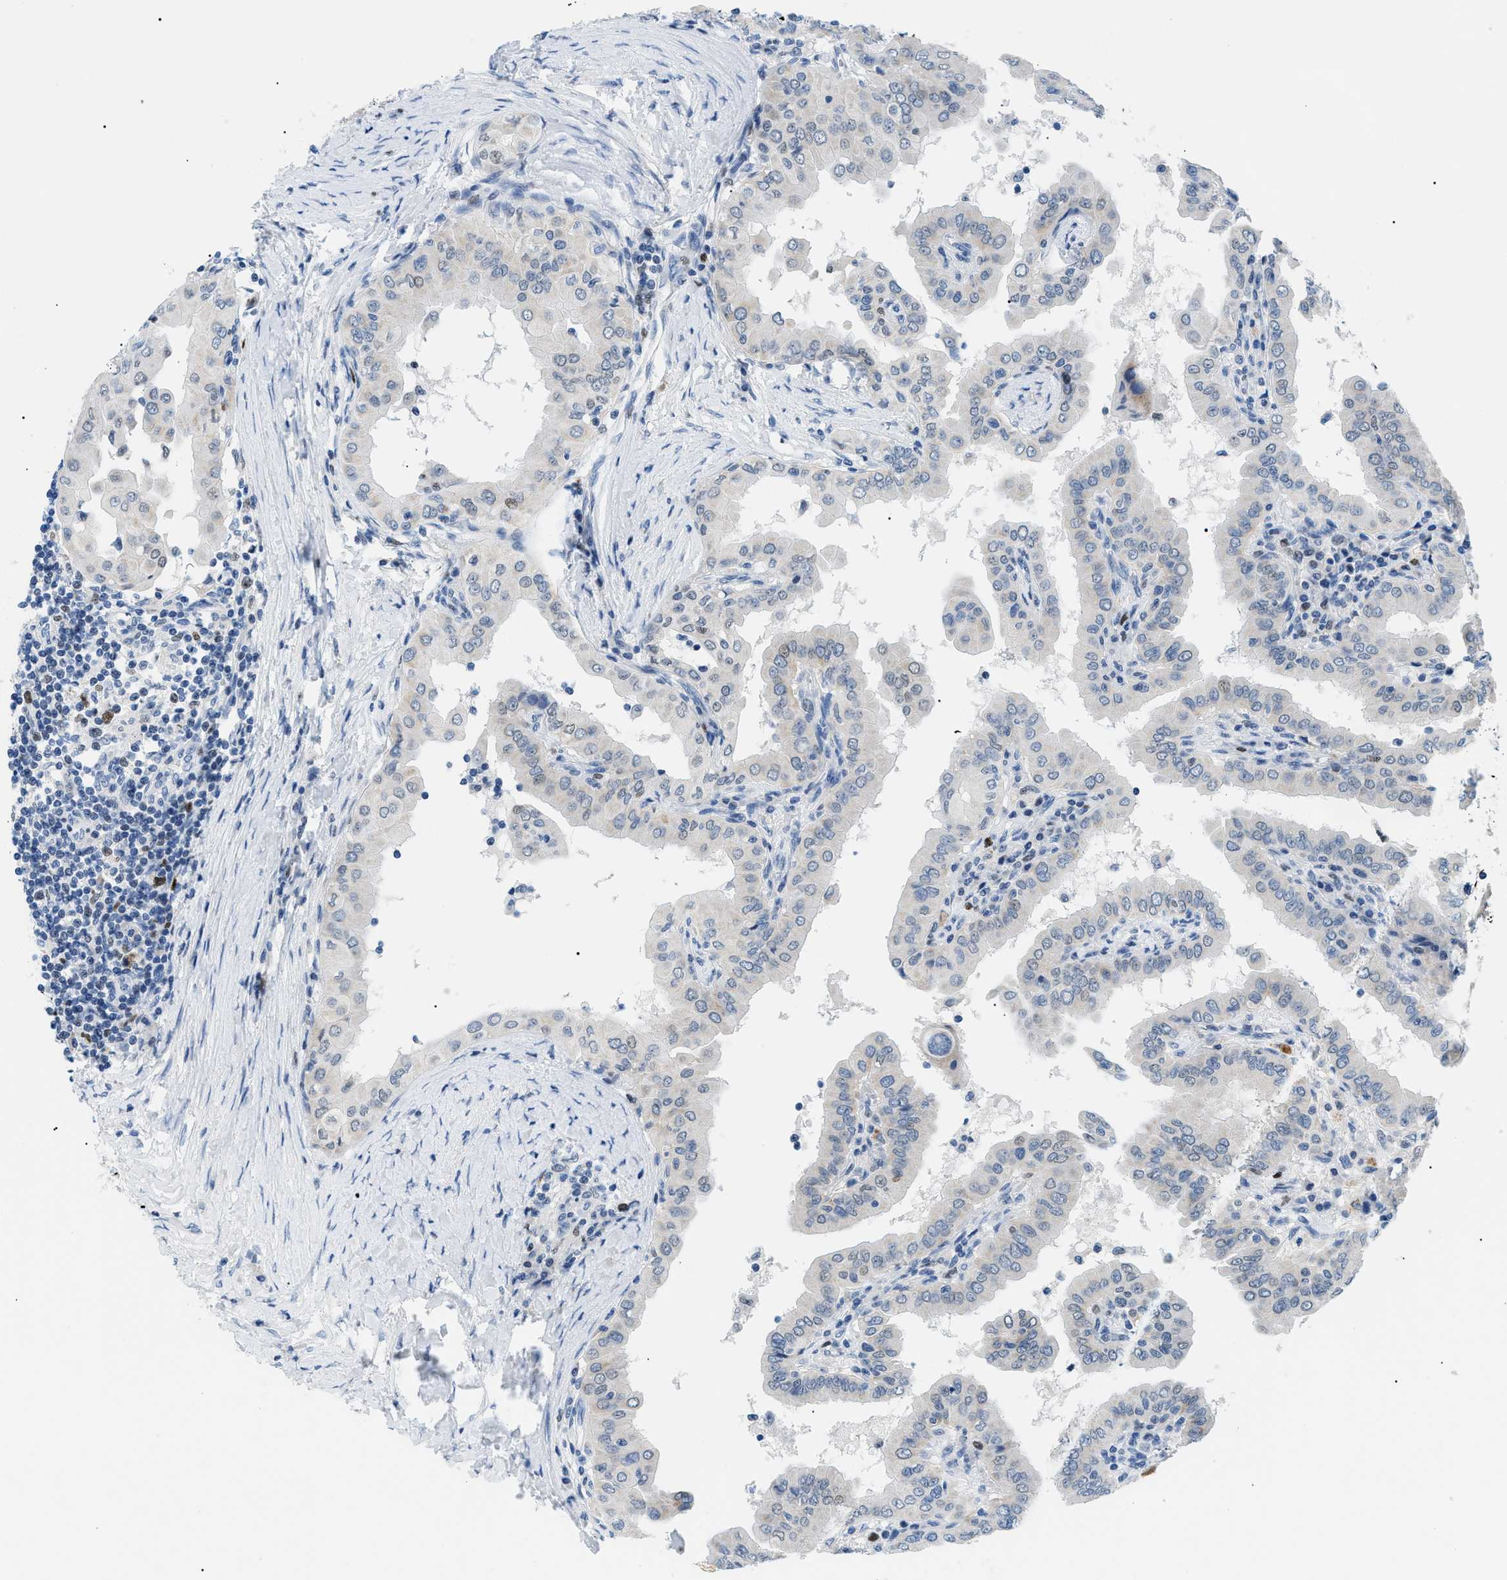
{"staining": {"intensity": "weak", "quantity": "<25%", "location": "nuclear"}, "tissue": "thyroid cancer", "cell_type": "Tumor cells", "image_type": "cancer", "snomed": [{"axis": "morphology", "description": "Papillary adenocarcinoma, NOS"}, {"axis": "topography", "description": "Thyroid gland"}], "caption": "Tumor cells show no significant staining in thyroid cancer (papillary adenocarcinoma).", "gene": "SMARCC1", "patient": {"sex": "male", "age": 33}}